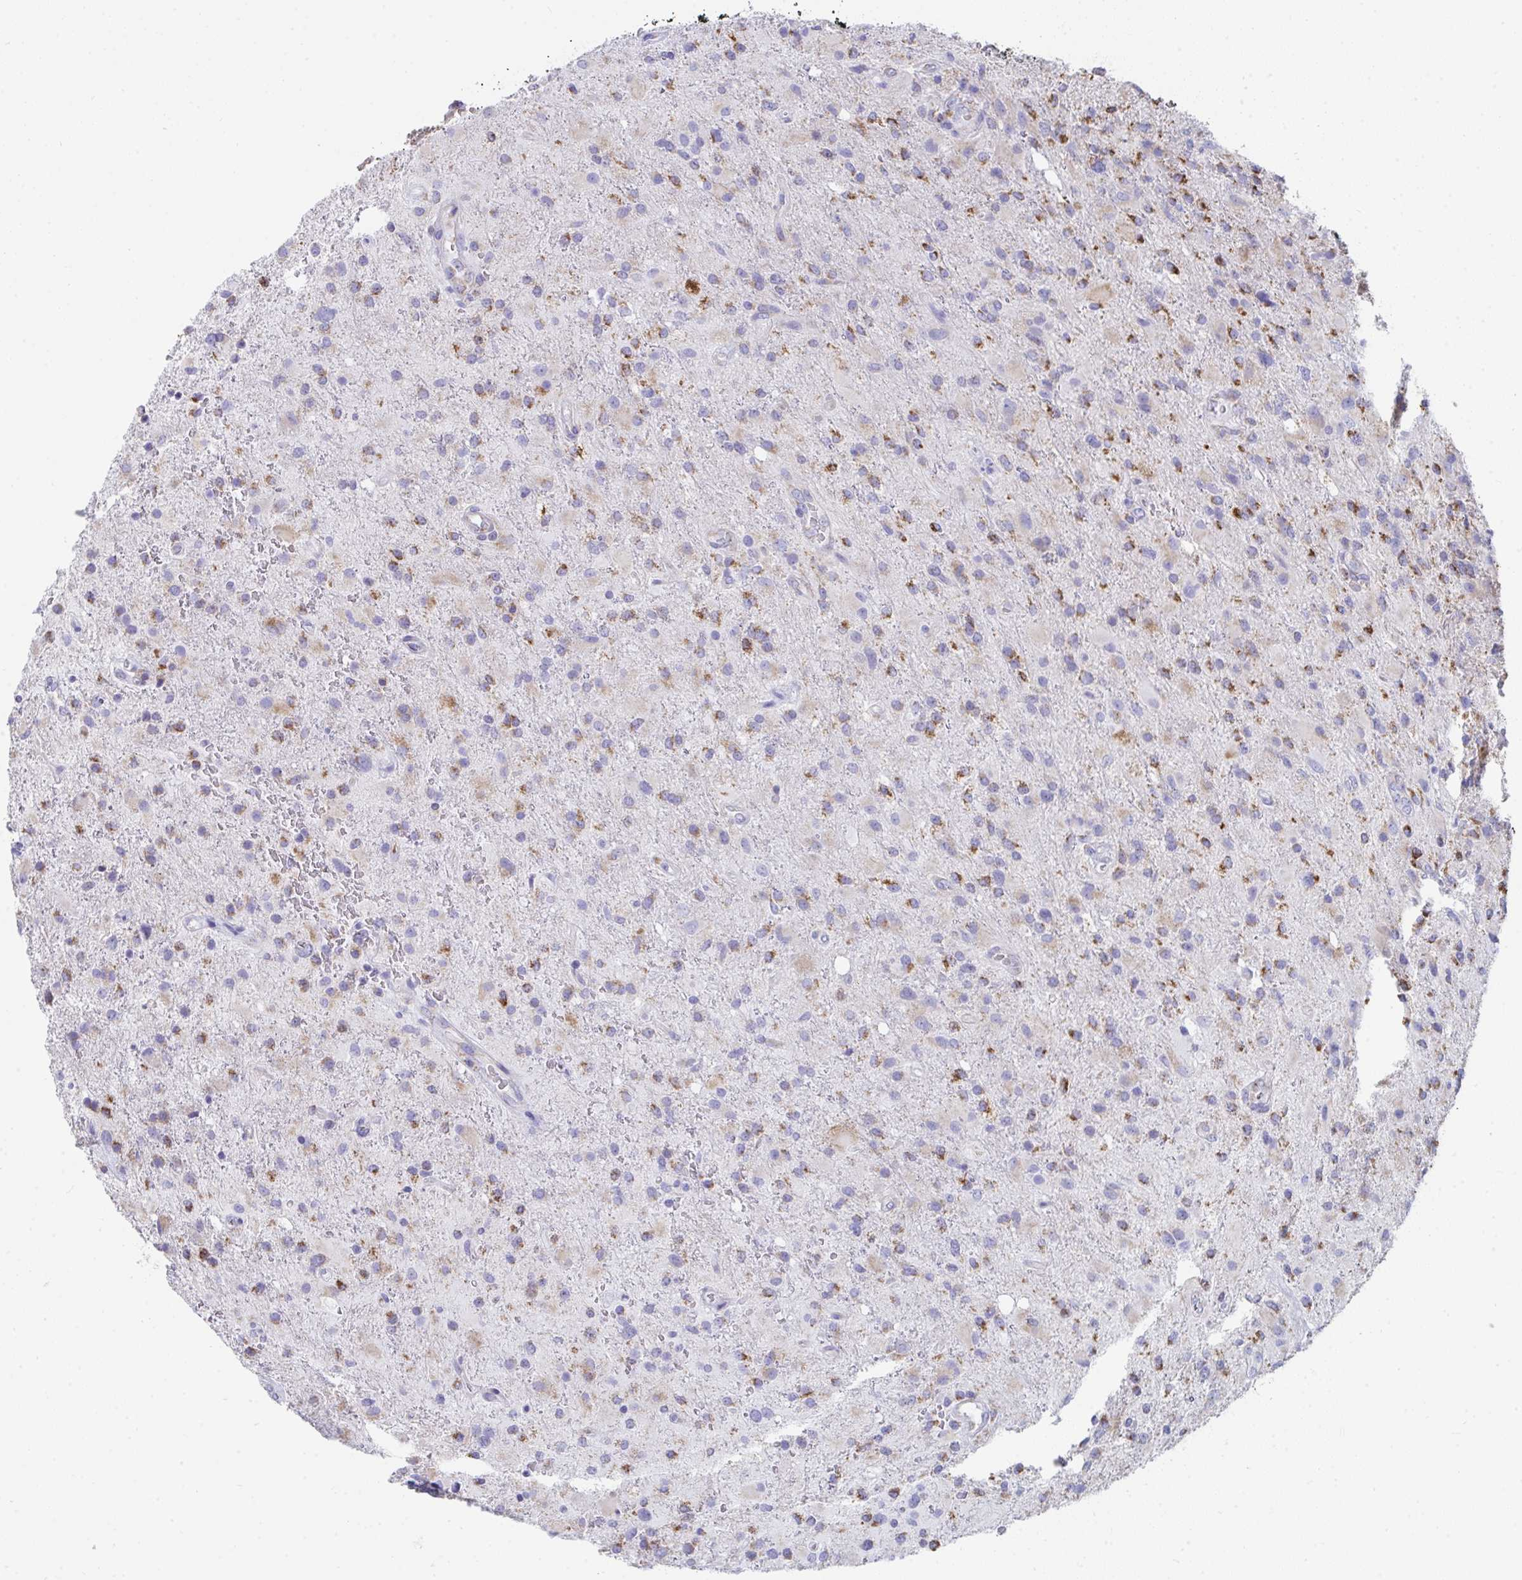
{"staining": {"intensity": "strong", "quantity": "25%-75%", "location": "cytoplasmic/membranous"}, "tissue": "glioma", "cell_type": "Tumor cells", "image_type": "cancer", "snomed": [{"axis": "morphology", "description": "Glioma, malignant, High grade"}, {"axis": "topography", "description": "Brain"}], "caption": "This is a histology image of immunohistochemistry staining of malignant high-grade glioma, which shows strong expression in the cytoplasmic/membranous of tumor cells.", "gene": "AIFM1", "patient": {"sex": "male", "age": 53}}